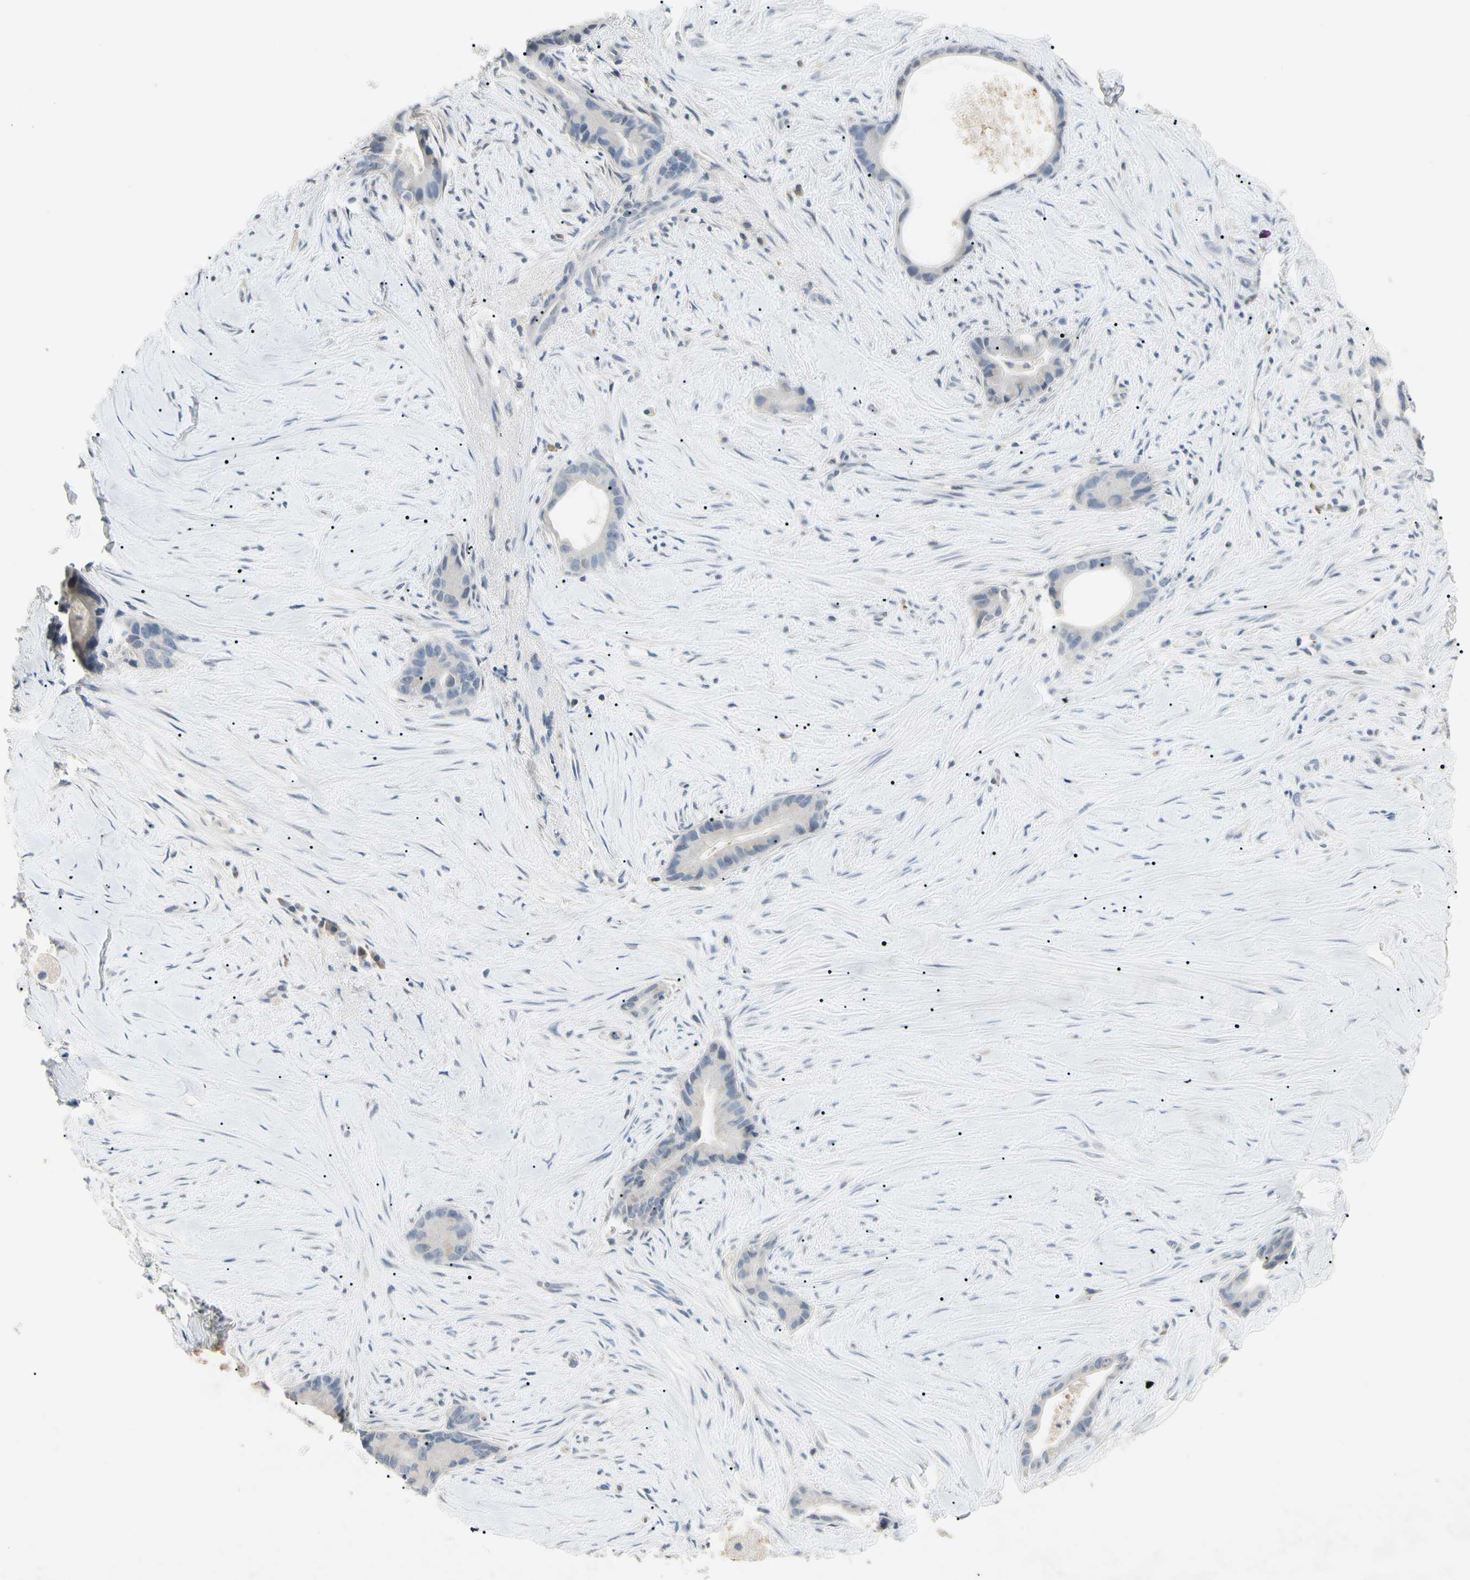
{"staining": {"intensity": "negative", "quantity": "none", "location": "none"}, "tissue": "liver cancer", "cell_type": "Tumor cells", "image_type": "cancer", "snomed": [{"axis": "morphology", "description": "Cholangiocarcinoma"}, {"axis": "topography", "description": "Liver"}], "caption": "Immunohistochemical staining of liver cancer exhibits no significant staining in tumor cells.", "gene": "PRSS21", "patient": {"sex": "female", "age": 55}}